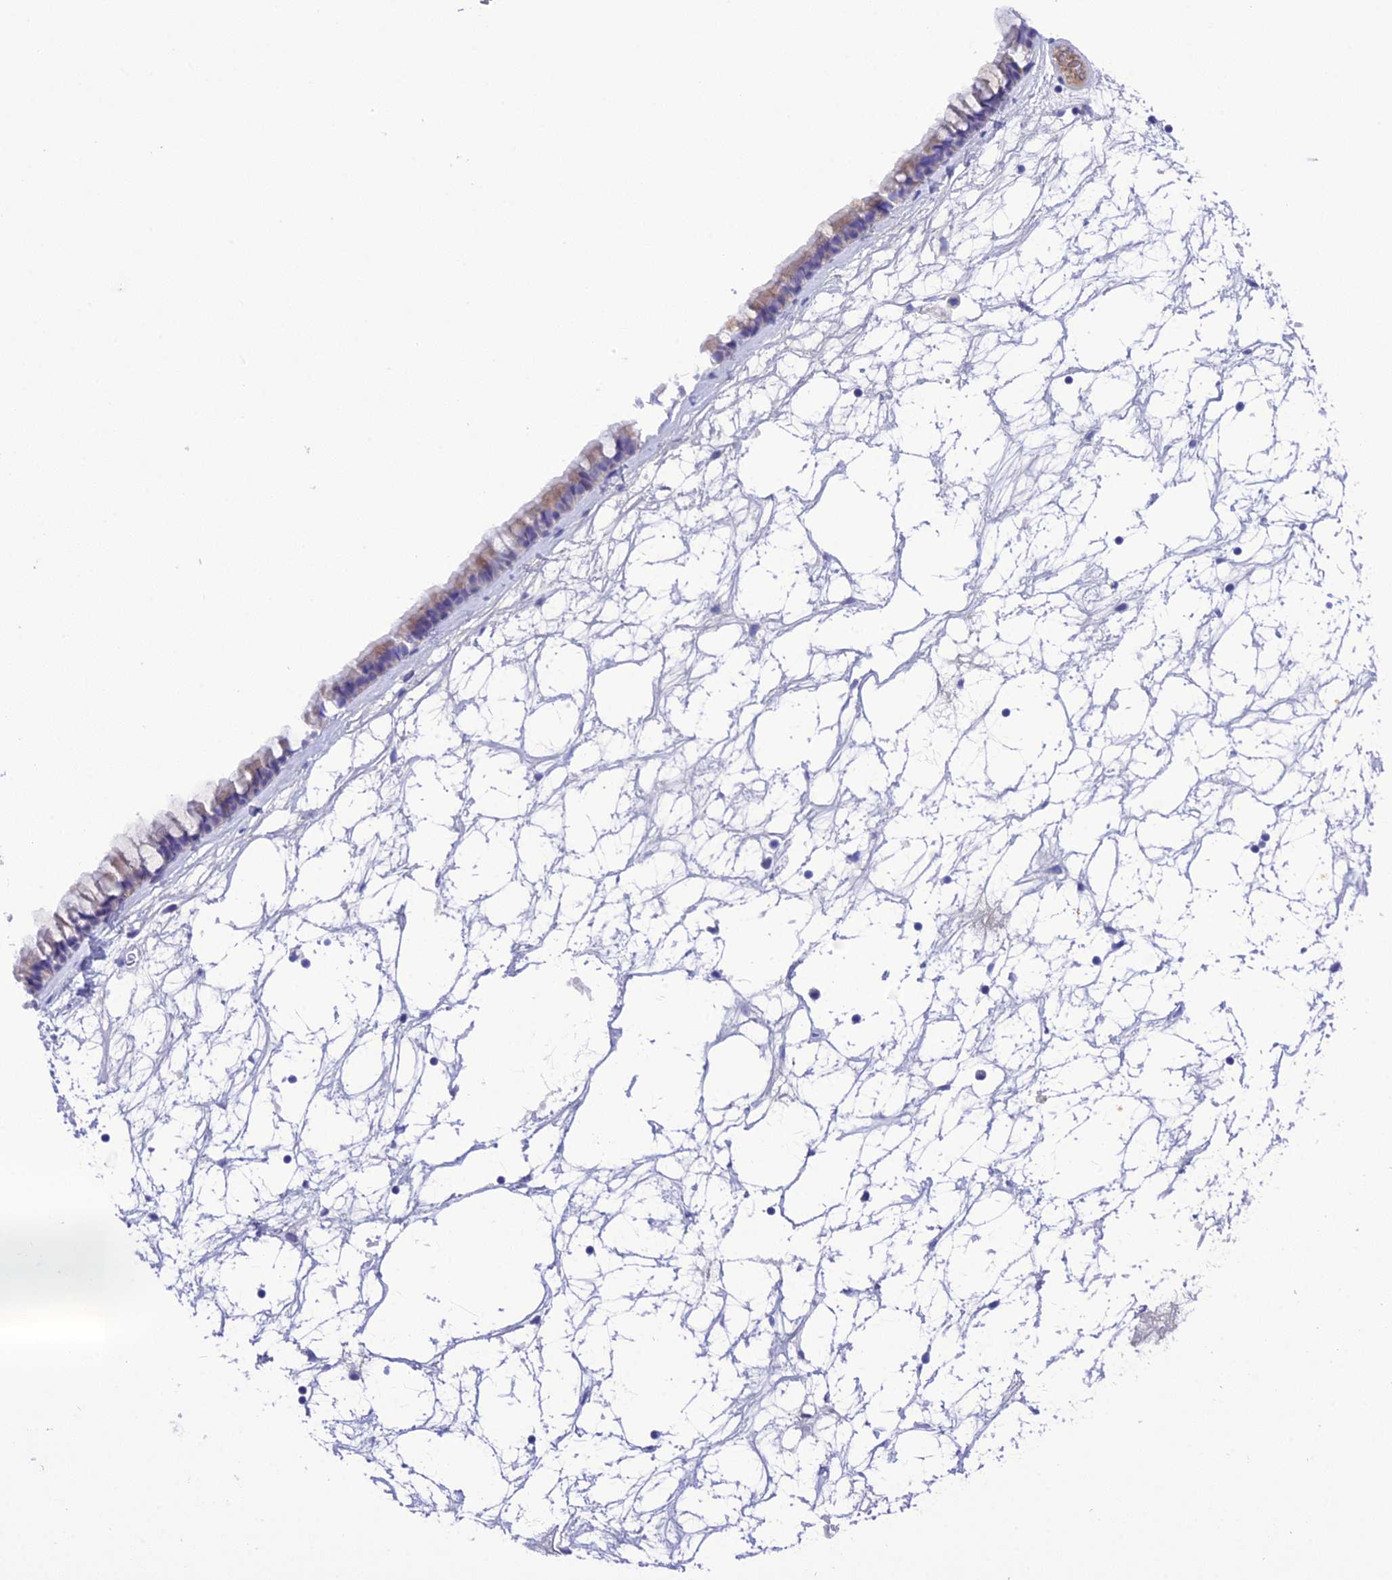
{"staining": {"intensity": "weak", "quantity": "25%-75%", "location": "cytoplasmic/membranous"}, "tissue": "nasopharynx", "cell_type": "Respiratory epithelial cells", "image_type": "normal", "snomed": [{"axis": "morphology", "description": "Normal tissue, NOS"}, {"axis": "topography", "description": "Nasopharynx"}], "caption": "A low amount of weak cytoplasmic/membranous positivity is present in approximately 25%-75% of respiratory epithelial cells in unremarkable nasopharynx. (Stains: DAB (3,3'-diaminobenzidine) in brown, nuclei in blue, Microscopy: brightfield microscopy at high magnification).", "gene": "KIAA0408", "patient": {"sex": "male", "age": 64}}